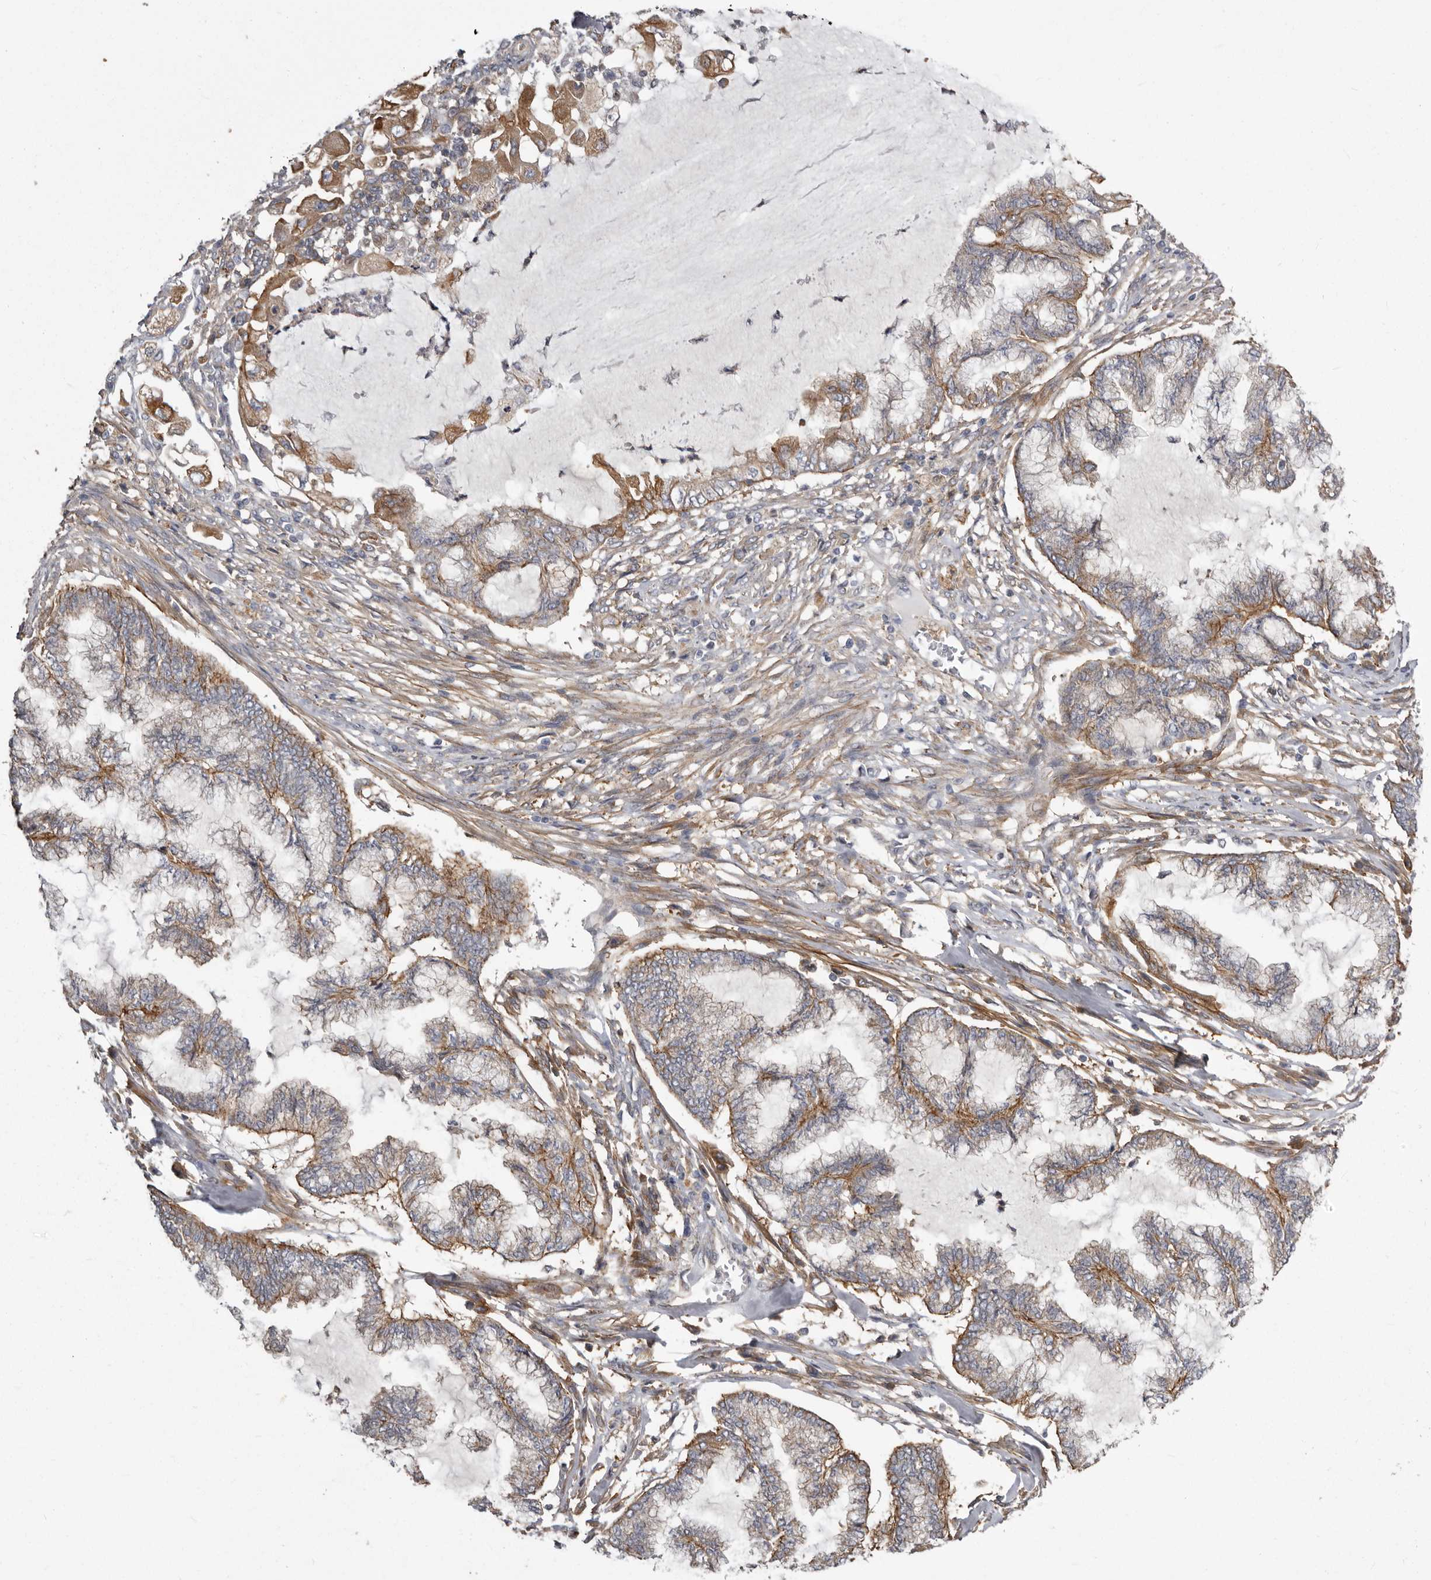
{"staining": {"intensity": "moderate", "quantity": "25%-75%", "location": "cytoplasmic/membranous"}, "tissue": "endometrial cancer", "cell_type": "Tumor cells", "image_type": "cancer", "snomed": [{"axis": "morphology", "description": "Adenocarcinoma, NOS"}, {"axis": "topography", "description": "Endometrium"}], "caption": "This is an image of IHC staining of endometrial cancer (adenocarcinoma), which shows moderate positivity in the cytoplasmic/membranous of tumor cells.", "gene": "ENAH", "patient": {"sex": "female", "age": 86}}